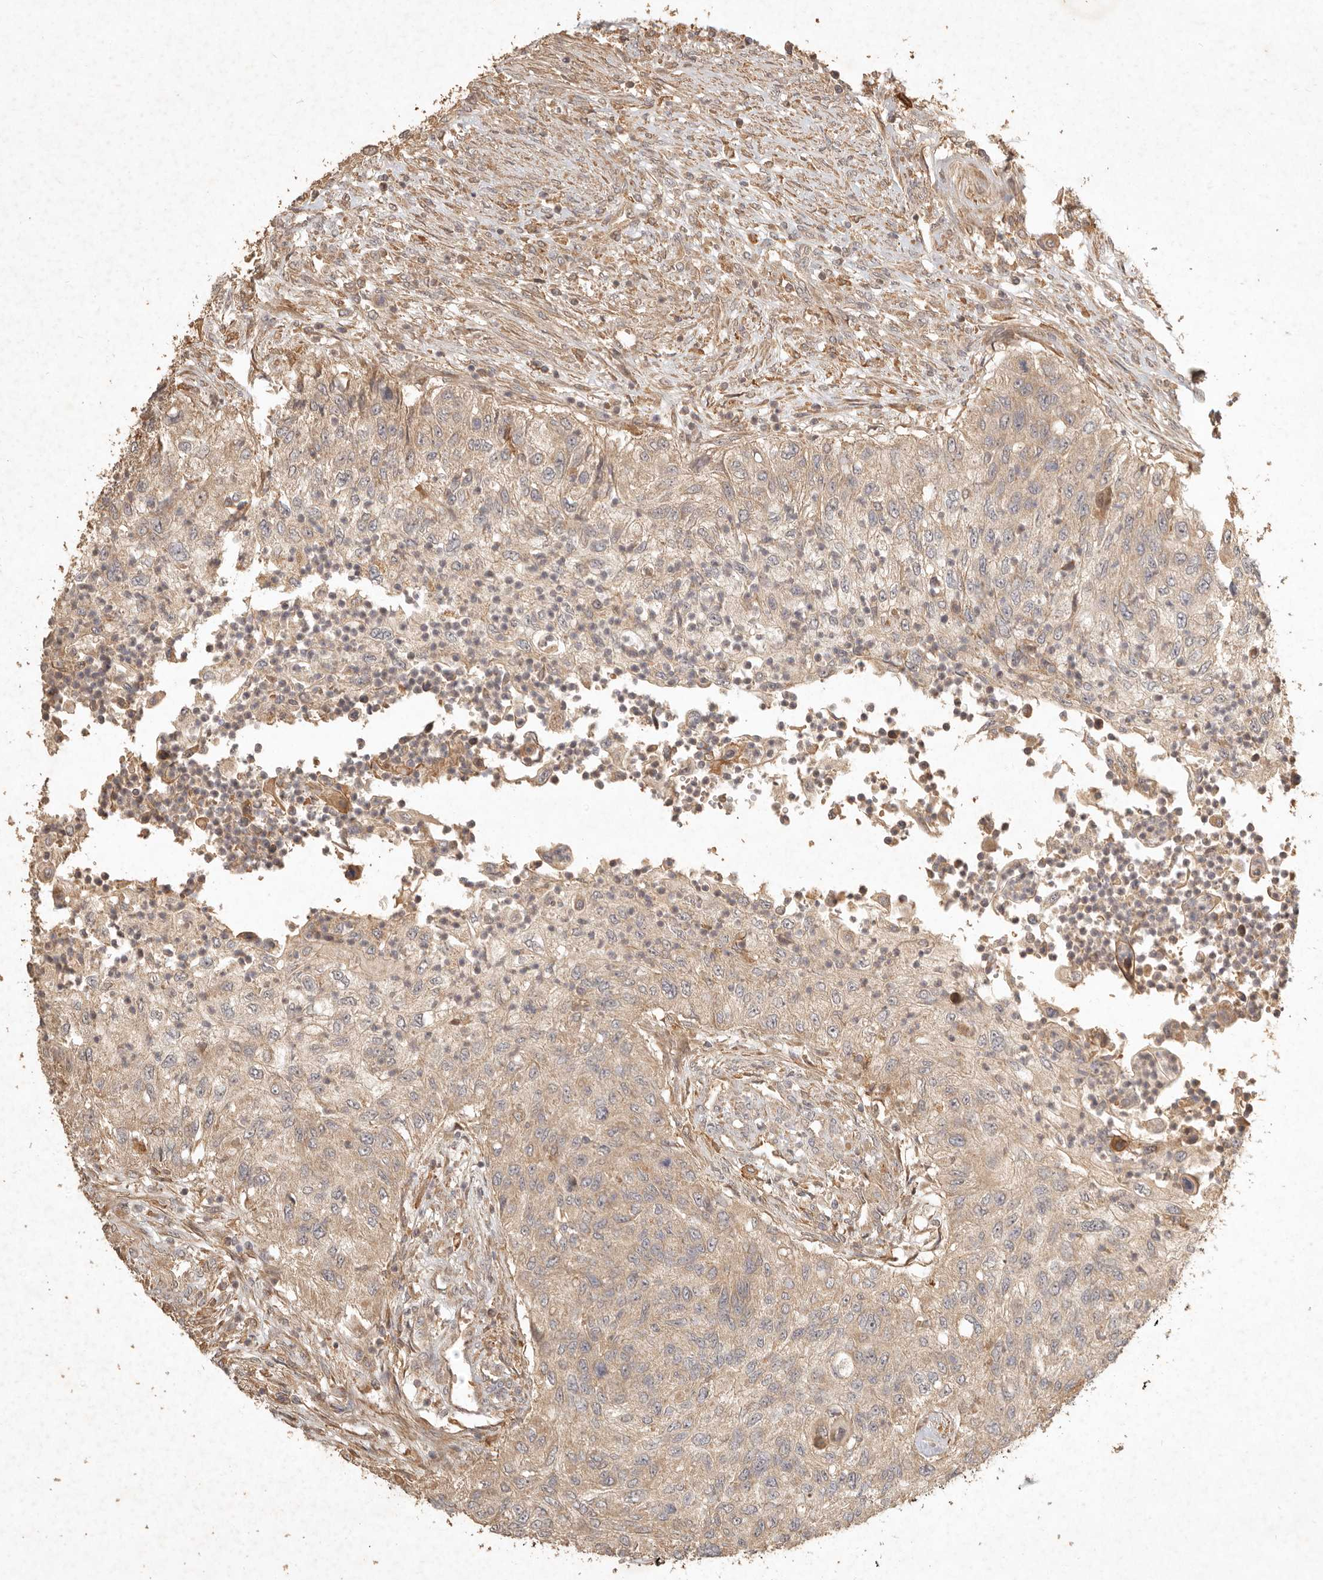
{"staining": {"intensity": "weak", "quantity": "25%-75%", "location": "cytoplasmic/membranous"}, "tissue": "urothelial cancer", "cell_type": "Tumor cells", "image_type": "cancer", "snomed": [{"axis": "morphology", "description": "Urothelial carcinoma, High grade"}, {"axis": "topography", "description": "Urinary bladder"}], "caption": "Urothelial carcinoma (high-grade) tissue reveals weak cytoplasmic/membranous positivity in approximately 25%-75% of tumor cells The staining was performed using DAB (3,3'-diaminobenzidine) to visualize the protein expression in brown, while the nuclei were stained in blue with hematoxylin (Magnification: 20x).", "gene": "CLEC4C", "patient": {"sex": "female", "age": 60}}